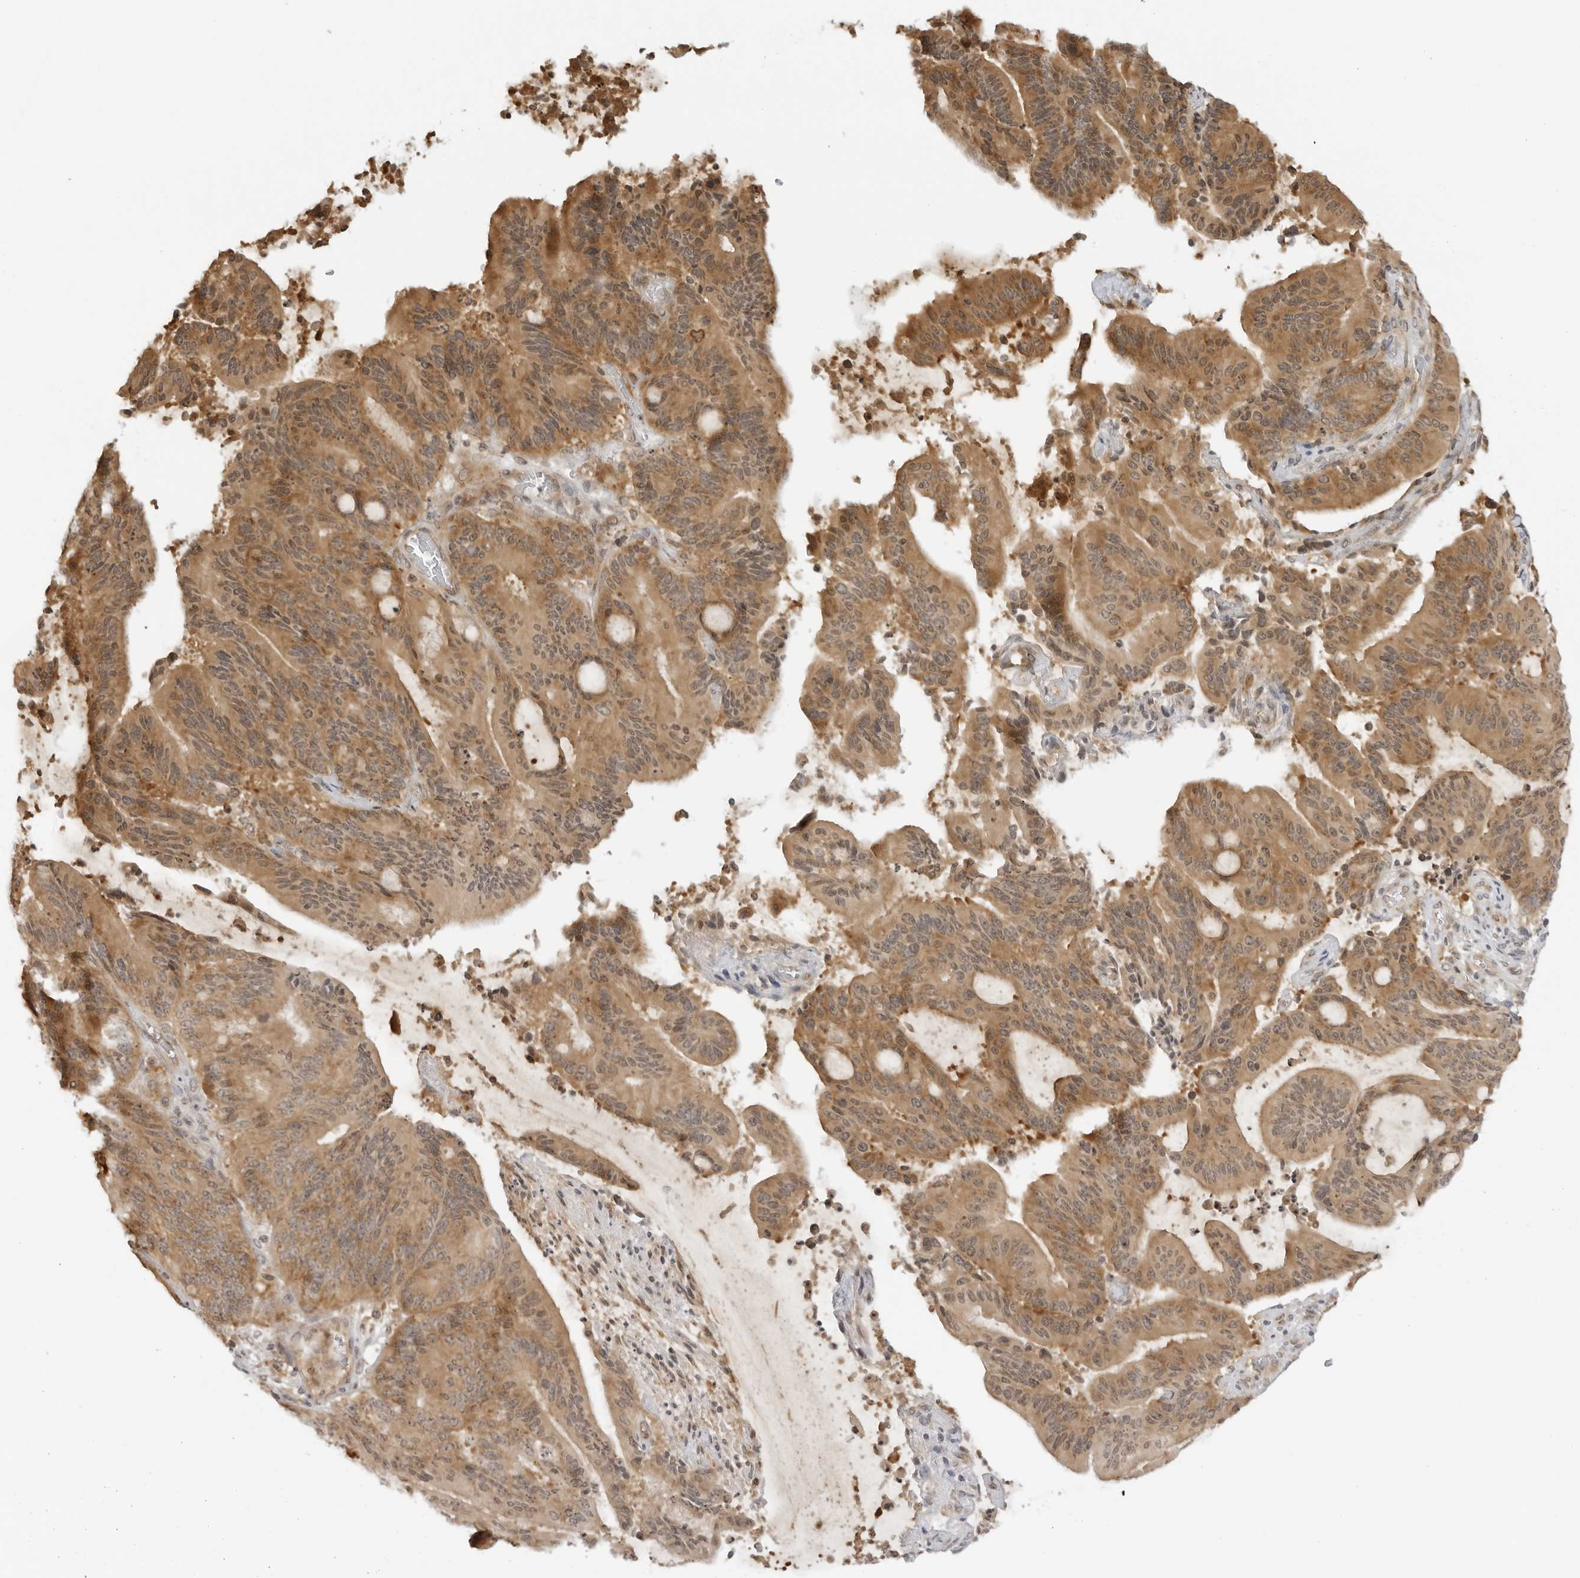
{"staining": {"intensity": "moderate", "quantity": ">75%", "location": "cytoplasmic/membranous"}, "tissue": "liver cancer", "cell_type": "Tumor cells", "image_type": "cancer", "snomed": [{"axis": "morphology", "description": "Normal tissue, NOS"}, {"axis": "morphology", "description": "Cholangiocarcinoma"}, {"axis": "topography", "description": "Liver"}, {"axis": "topography", "description": "Peripheral nerve tissue"}], "caption": "Liver cancer stained for a protein (brown) shows moderate cytoplasmic/membranous positive expression in approximately >75% of tumor cells.", "gene": "PRRC2C", "patient": {"sex": "female", "age": 73}}